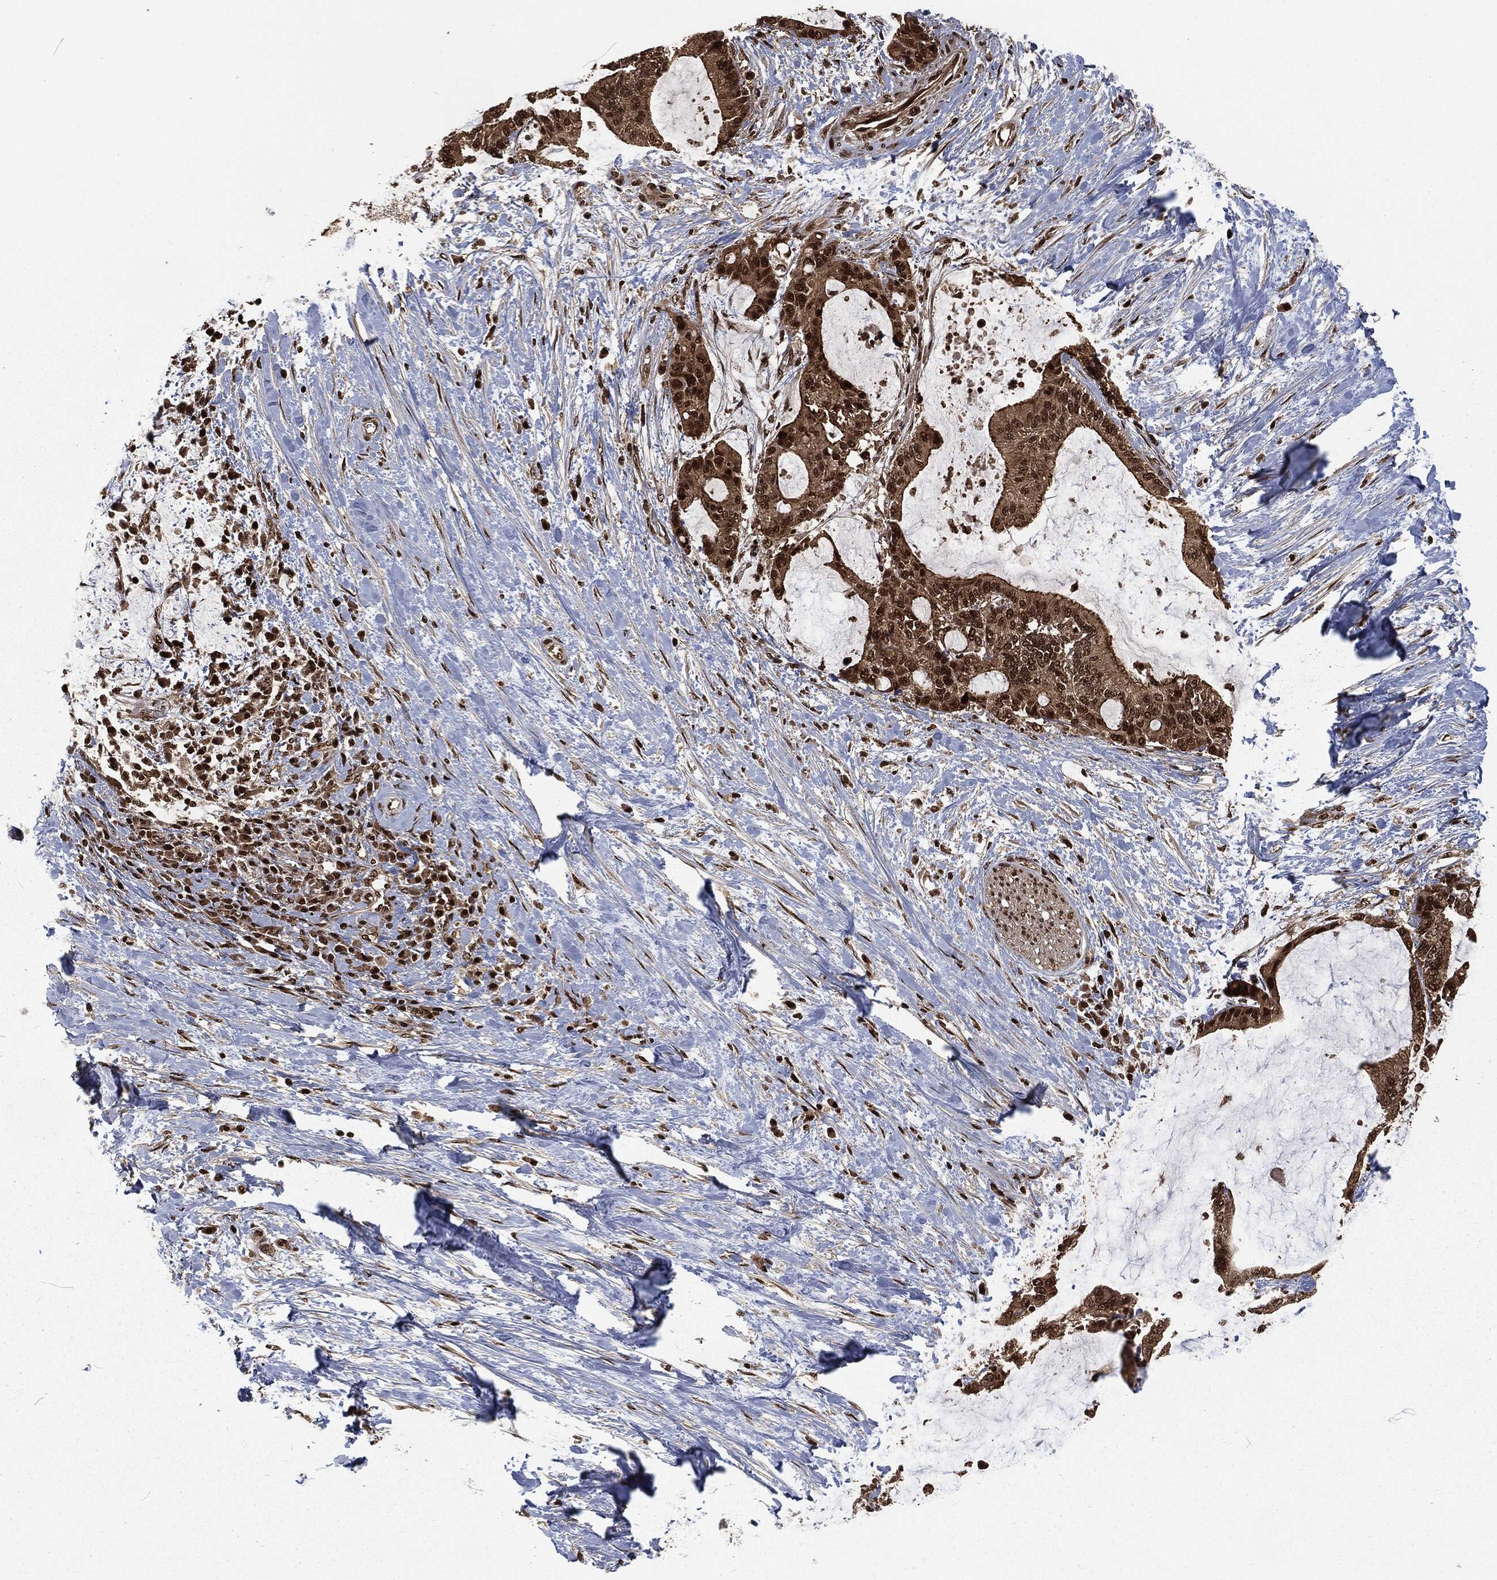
{"staining": {"intensity": "strong", "quantity": "25%-75%", "location": "nuclear"}, "tissue": "liver cancer", "cell_type": "Tumor cells", "image_type": "cancer", "snomed": [{"axis": "morphology", "description": "Cholangiocarcinoma"}, {"axis": "topography", "description": "Liver"}], "caption": "Immunohistochemical staining of liver cancer (cholangiocarcinoma) shows high levels of strong nuclear expression in approximately 25%-75% of tumor cells.", "gene": "NGRN", "patient": {"sex": "female", "age": 73}}